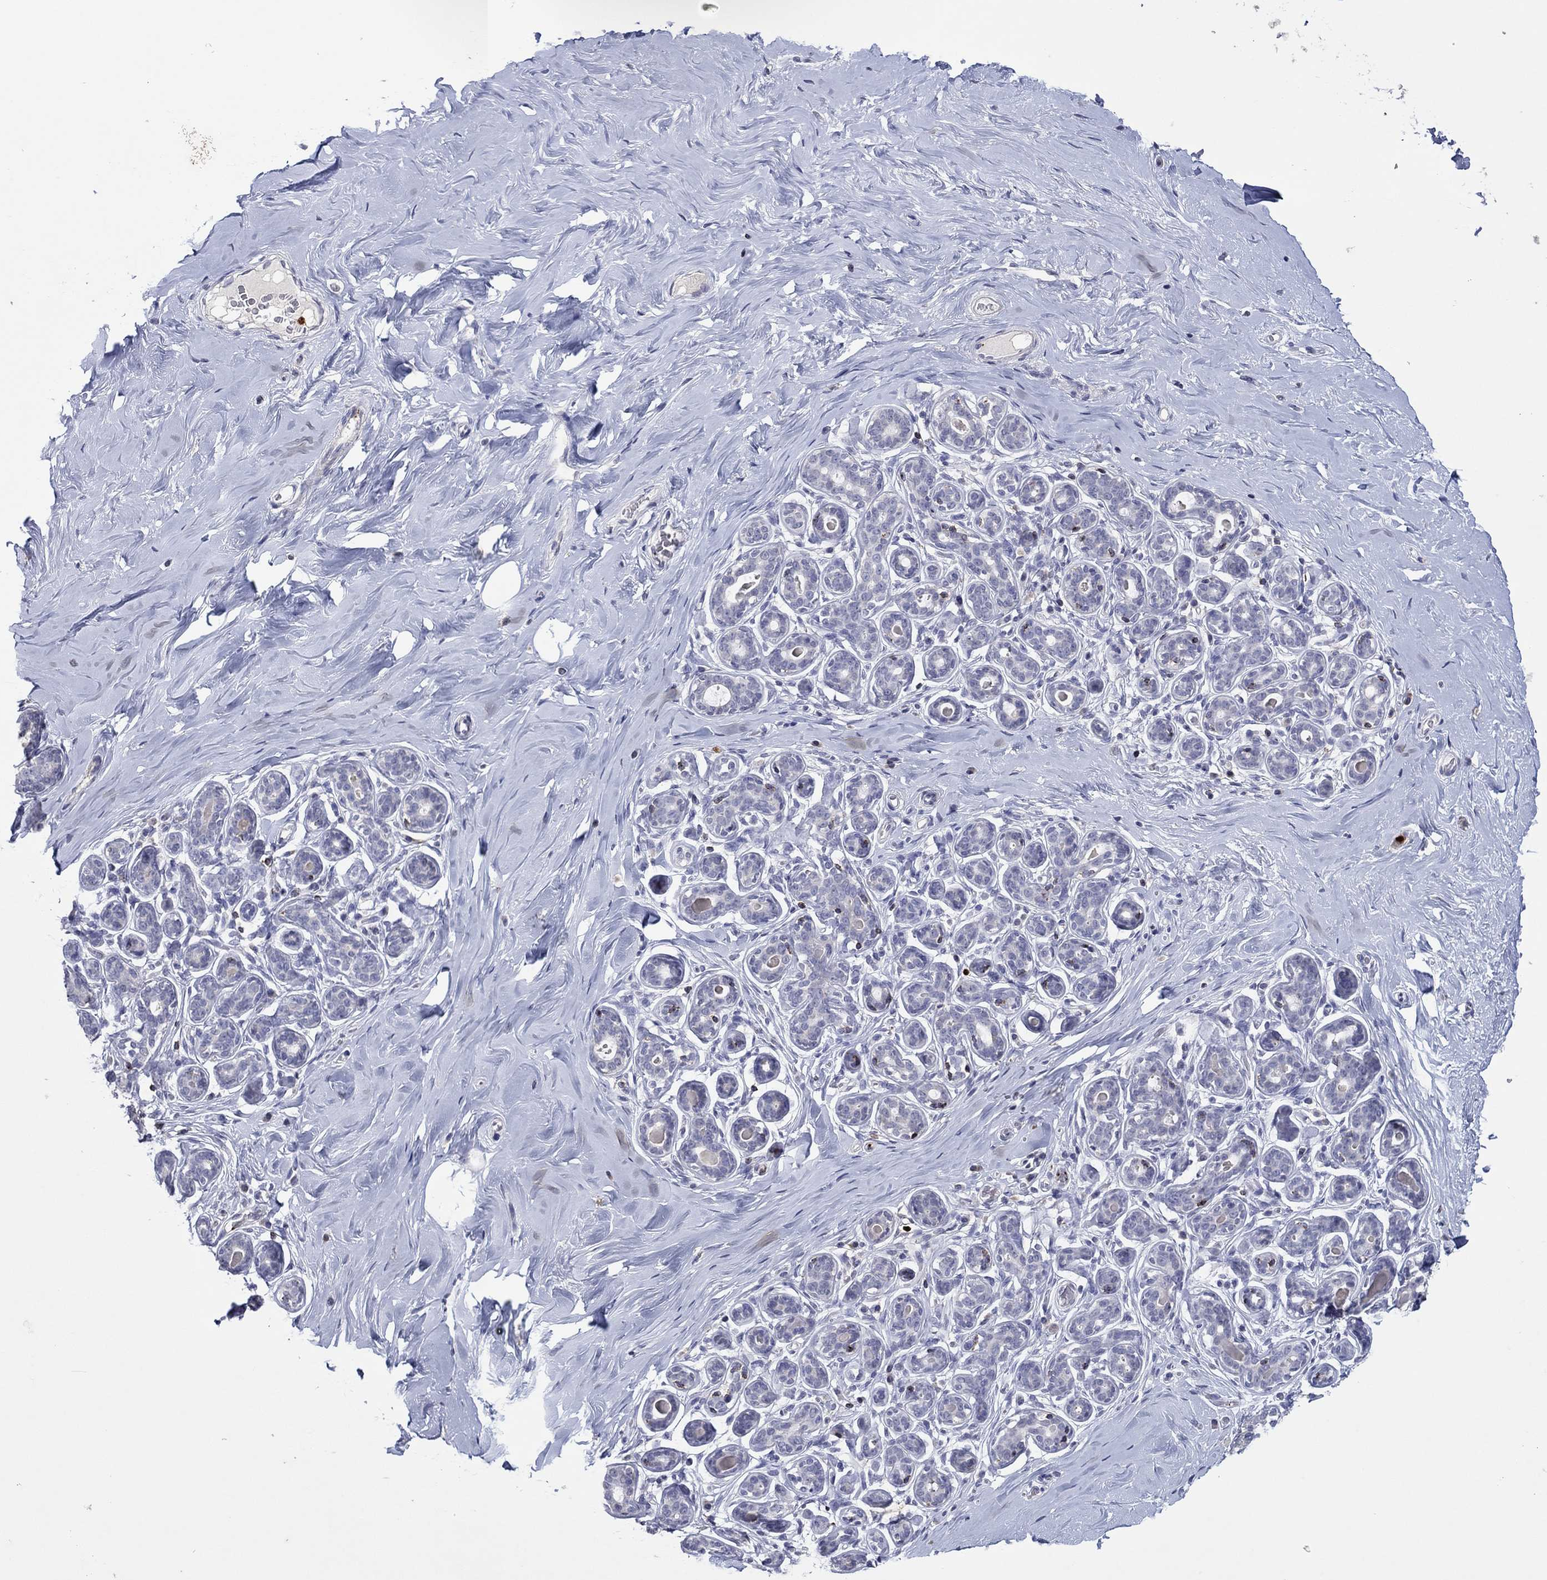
{"staining": {"intensity": "negative", "quantity": "none", "location": "none"}, "tissue": "breast", "cell_type": "Adipocytes", "image_type": "normal", "snomed": [{"axis": "morphology", "description": "Normal tissue, NOS"}, {"axis": "topography", "description": "Skin"}, {"axis": "topography", "description": "Breast"}], "caption": "The IHC micrograph has no significant positivity in adipocytes of breast.", "gene": "CCL5", "patient": {"sex": "female", "age": 43}}